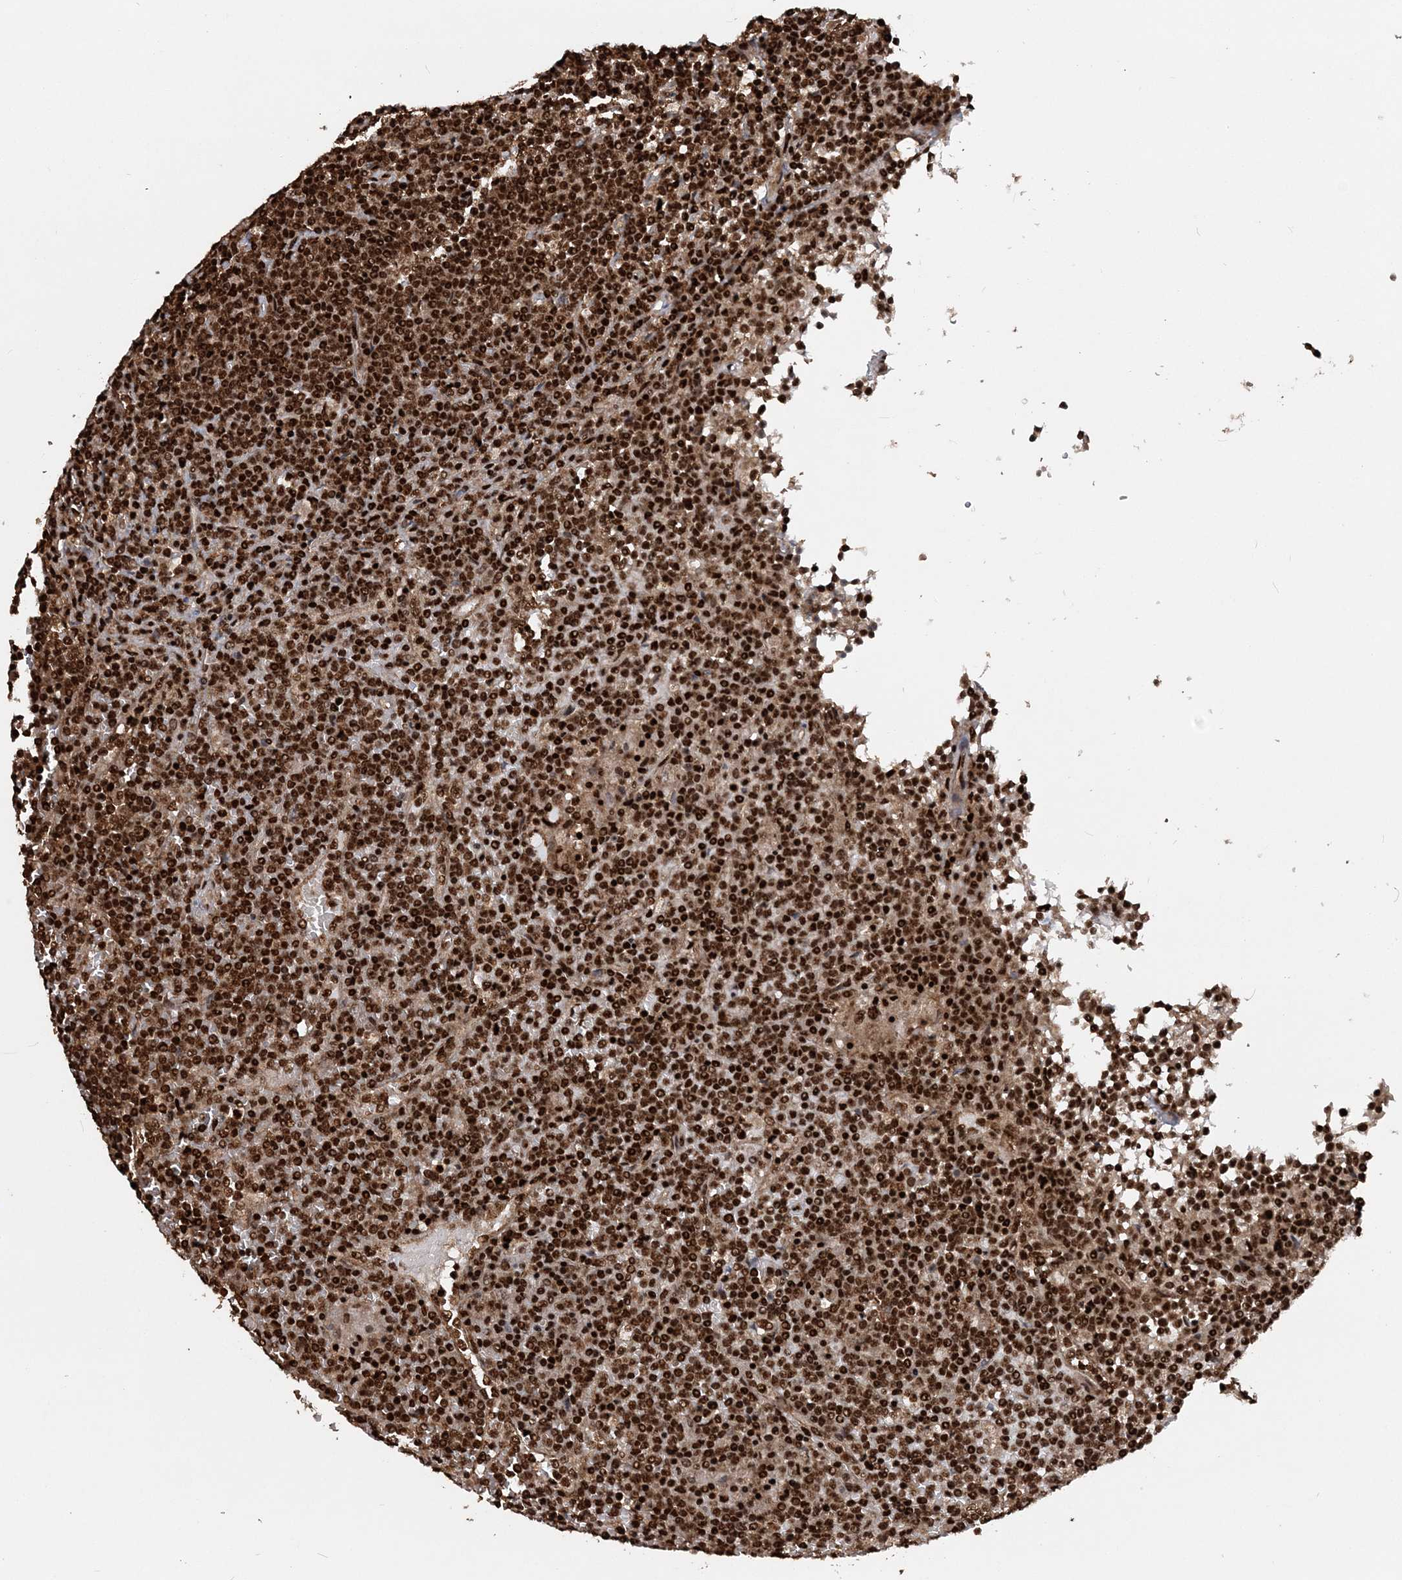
{"staining": {"intensity": "strong", "quantity": ">75%", "location": "nuclear"}, "tissue": "lymphoma", "cell_type": "Tumor cells", "image_type": "cancer", "snomed": [{"axis": "morphology", "description": "Malignant lymphoma, non-Hodgkin's type, Low grade"}, {"axis": "topography", "description": "Spleen"}], "caption": "An immunohistochemistry (IHC) image of neoplastic tissue is shown. Protein staining in brown shows strong nuclear positivity in lymphoma within tumor cells.", "gene": "EXOSC8", "patient": {"sex": "female", "age": 19}}